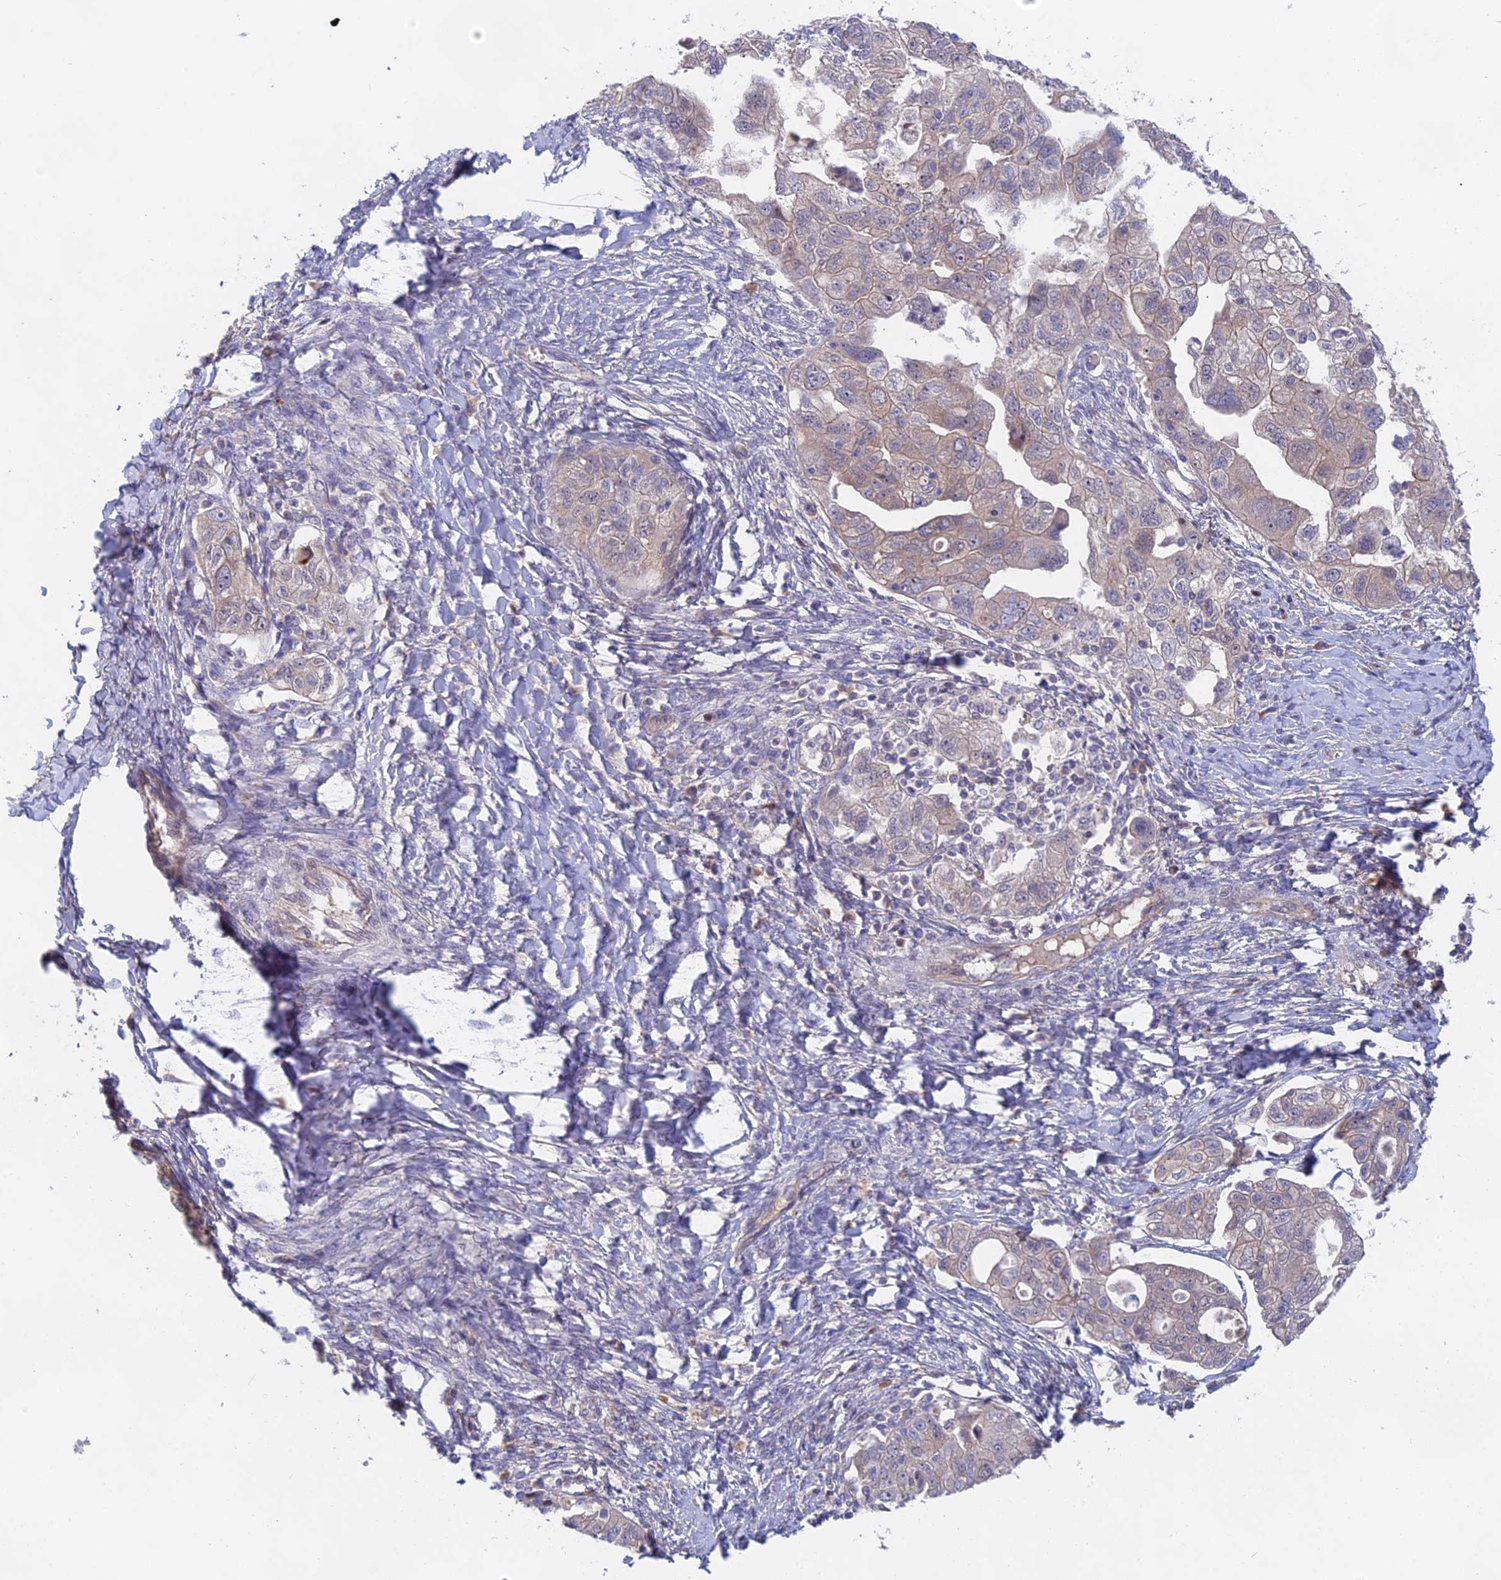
{"staining": {"intensity": "weak", "quantity": "<25%", "location": "cytoplasmic/membranous"}, "tissue": "ovarian cancer", "cell_type": "Tumor cells", "image_type": "cancer", "snomed": [{"axis": "morphology", "description": "Carcinoma, NOS"}, {"axis": "morphology", "description": "Cystadenocarcinoma, serous, NOS"}, {"axis": "topography", "description": "Ovary"}], "caption": "A high-resolution histopathology image shows immunohistochemistry (IHC) staining of carcinoma (ovarian), which exhibits no significant staining in tumor cells.", "gene": "TENT4B", "patient": {"sex": "female", "age": 69}}